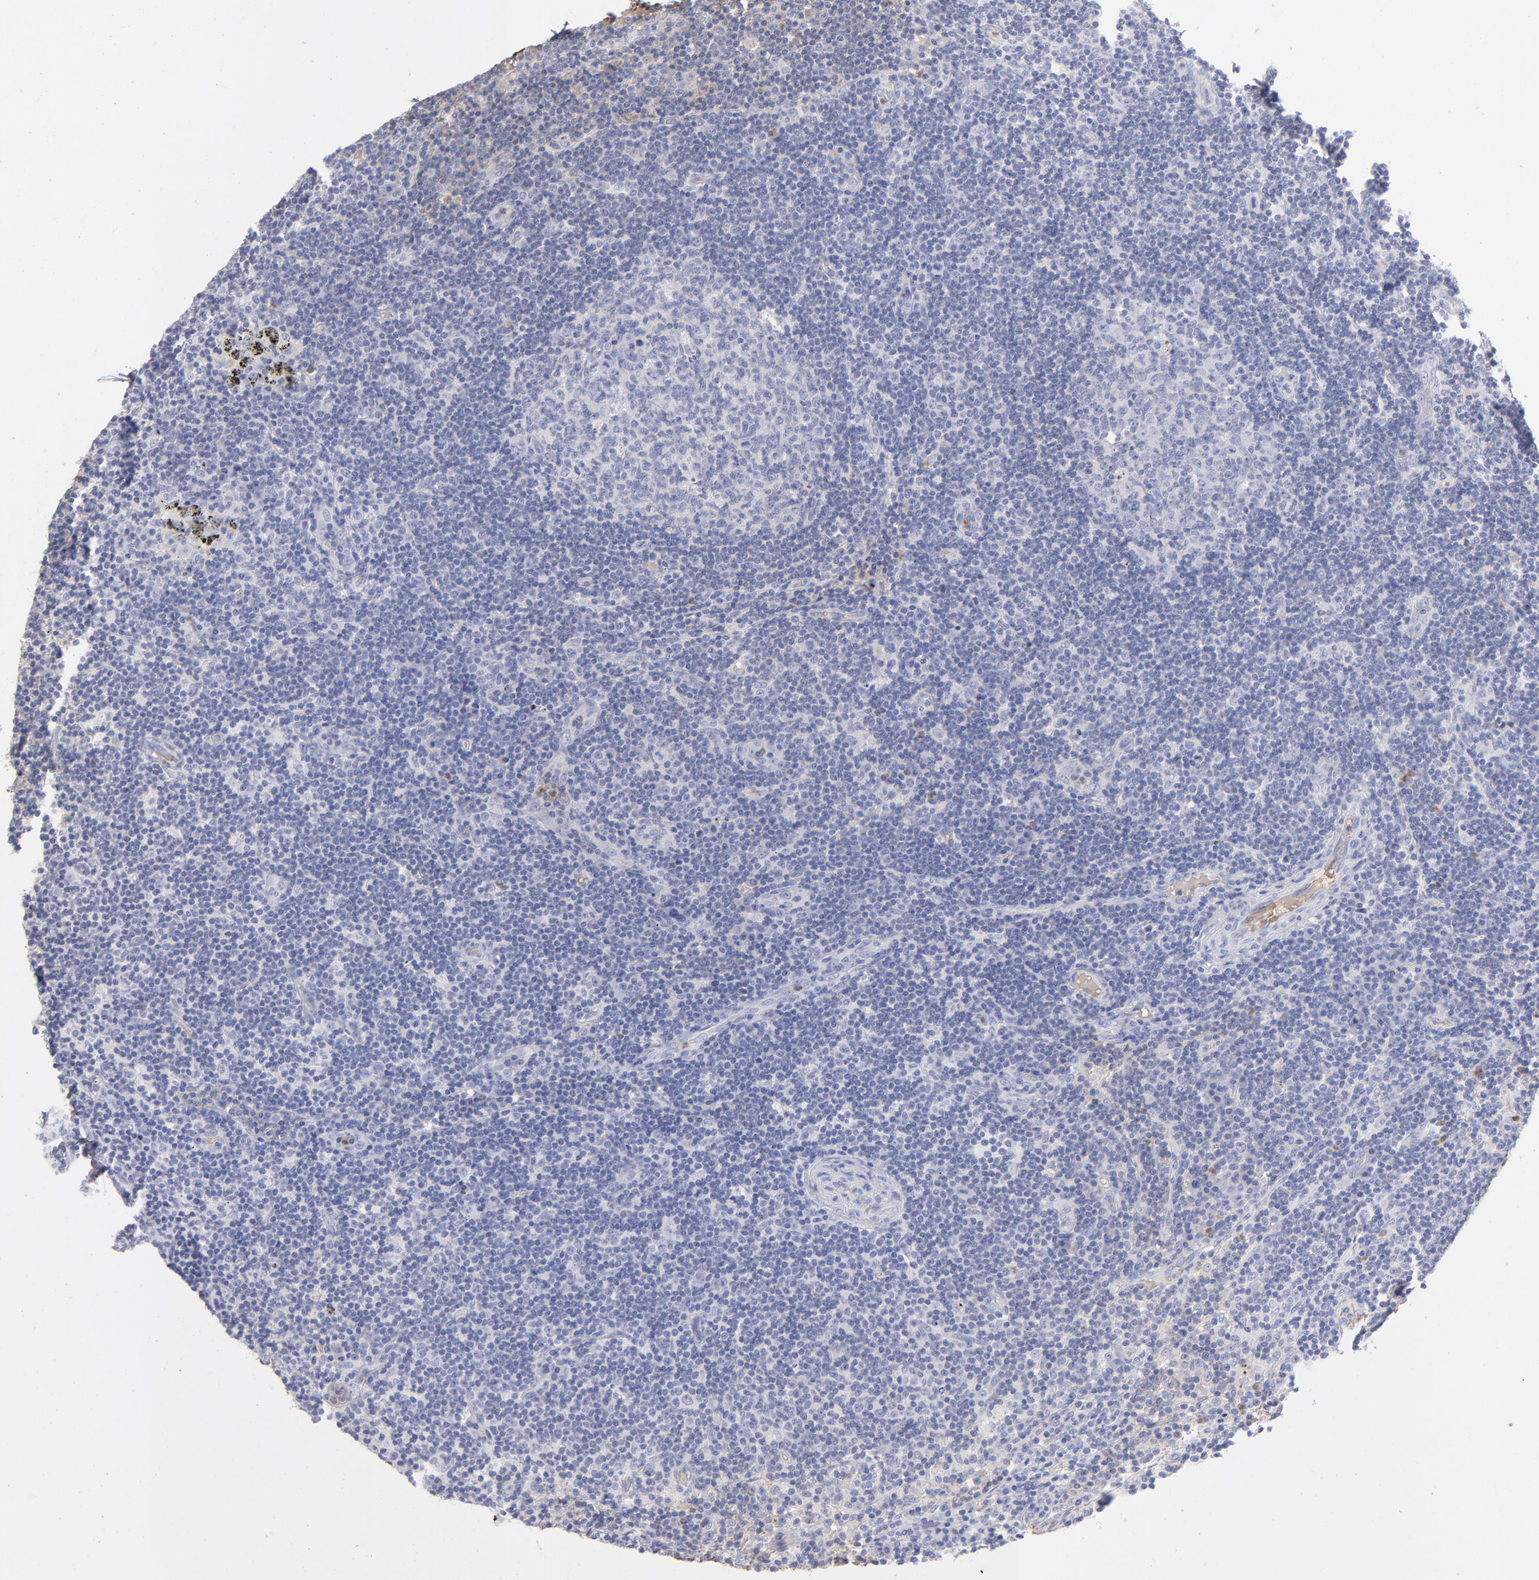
{"staining": {"intensity": "negative", "quantity": "none", "location": "none"}, "tissue": "lymph node", "cell_type": "Germinal center cells", "image_type": "normal", "snomed": [{"axis": "morphology", "description": "Normal tissue, NOS"}, {"axis": "morphology", "description": "Squamous cell carcinoma, metastatic, NOS"}, {"axis": "topography", "description": "Lymph node"}], "caption": "A high-resolution photomicrograph shows IHC staining of benign lymph node, which shows no significant expression in germinal center cells.", "gene": "HP", "patient": {"sex": "female", "age": 53}}